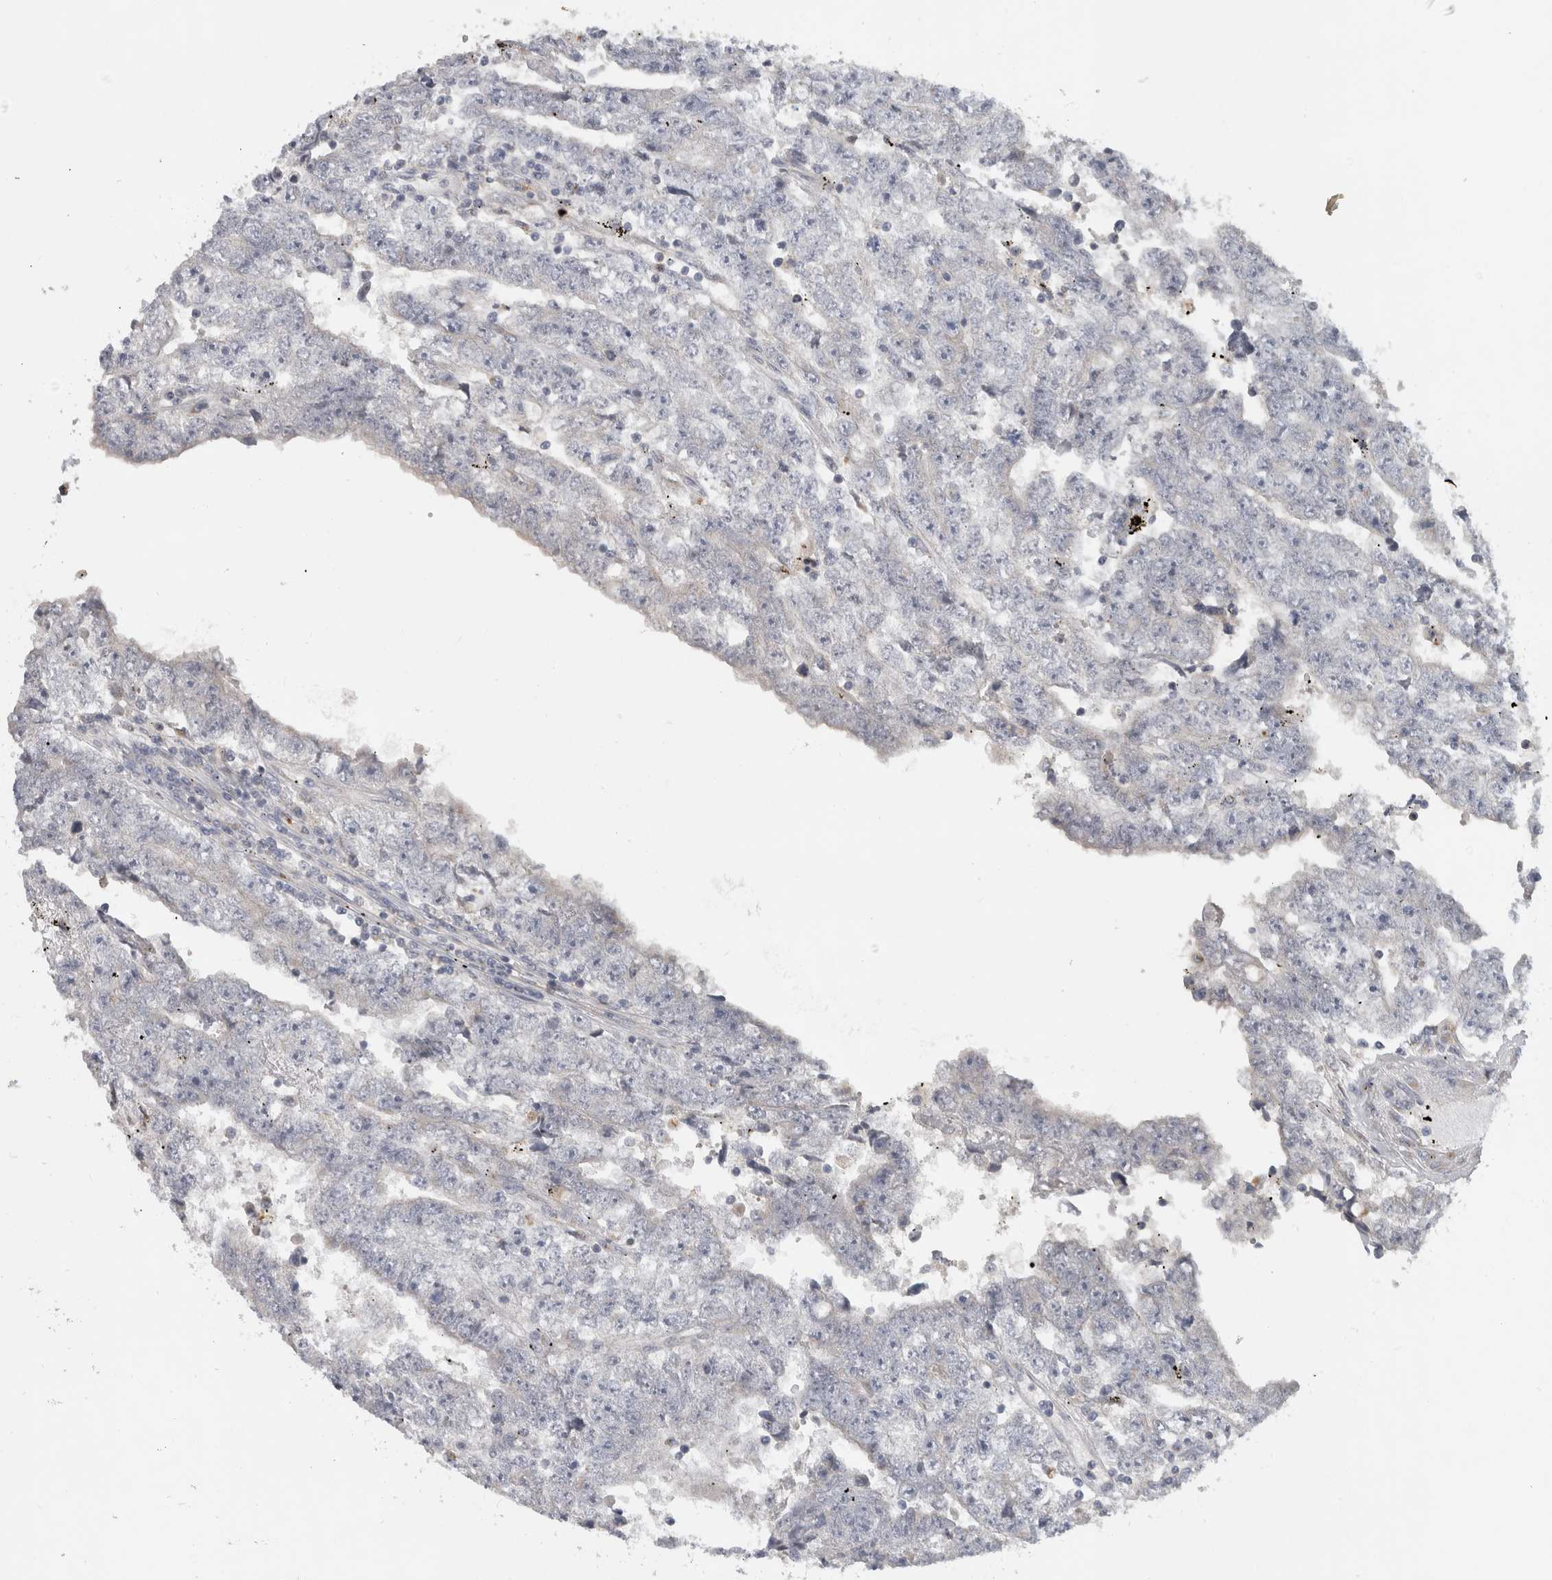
{"staining": {"intensity": "negative", "quantity": "none", "location": "none"}, "tissue": "testis cancer", "cell_type": "Tumor cells", "image_type": "cancer", "snomed": [{"axis": "morphology", "description": "Carcinoma, Embryonal, NOS"}, {"axis": "topography", "description": "Testis"}], "caption": "This is an immunohistochemistry image of testis cancer (embryonal carcinoma). There is no positivity in tumor cells.", "gene": "MGAT1", "patient": {"sex": "male", "age": 25}}